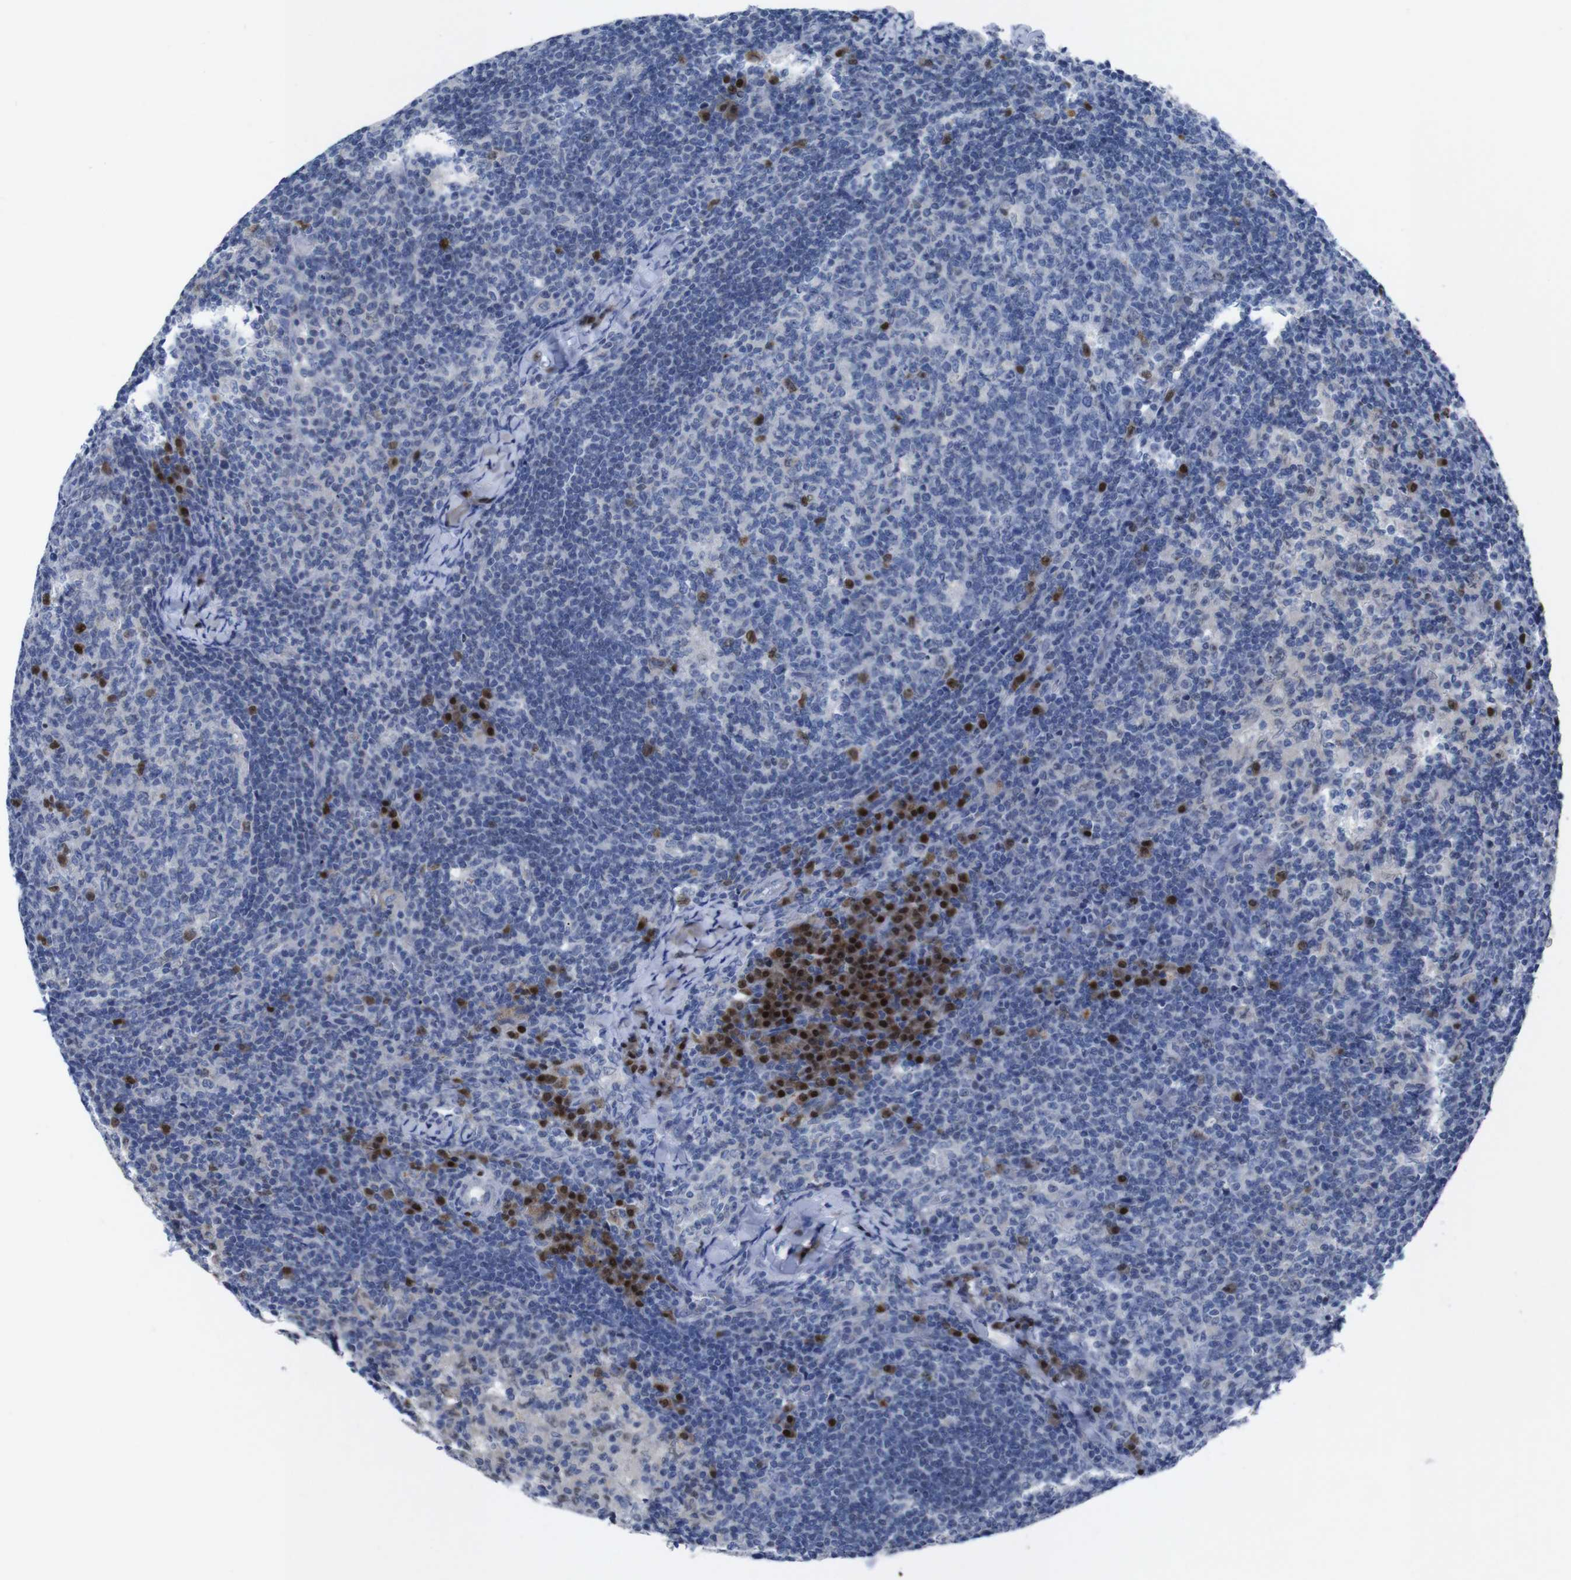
{"staining": {"intensity": "strong", "quantity": "<25%", "location": "nuclear"}, "tissue": "lymph node", "cell_type": "Germinal center cells", "image_type": "normal", "snomed": [{"axis": "morphology", "description": "Normal tissue, NOS"}, {"axis": "morphology", "description": "Inflammation, NOS"}, {"axis": "topography", "description": "Lymph node"}], "caption": "Protein staining demonstrates strong nuclear expression in approximately <25% of germinal center cells in benign lymph node. The staining was performed using DAB to visualize the protein expression in brown, while the nuclei were stained in blue with hematoxylin (Magnification: 20x).", "gene": "IRF4", "patient": {"sex": "male", "age": 55}}